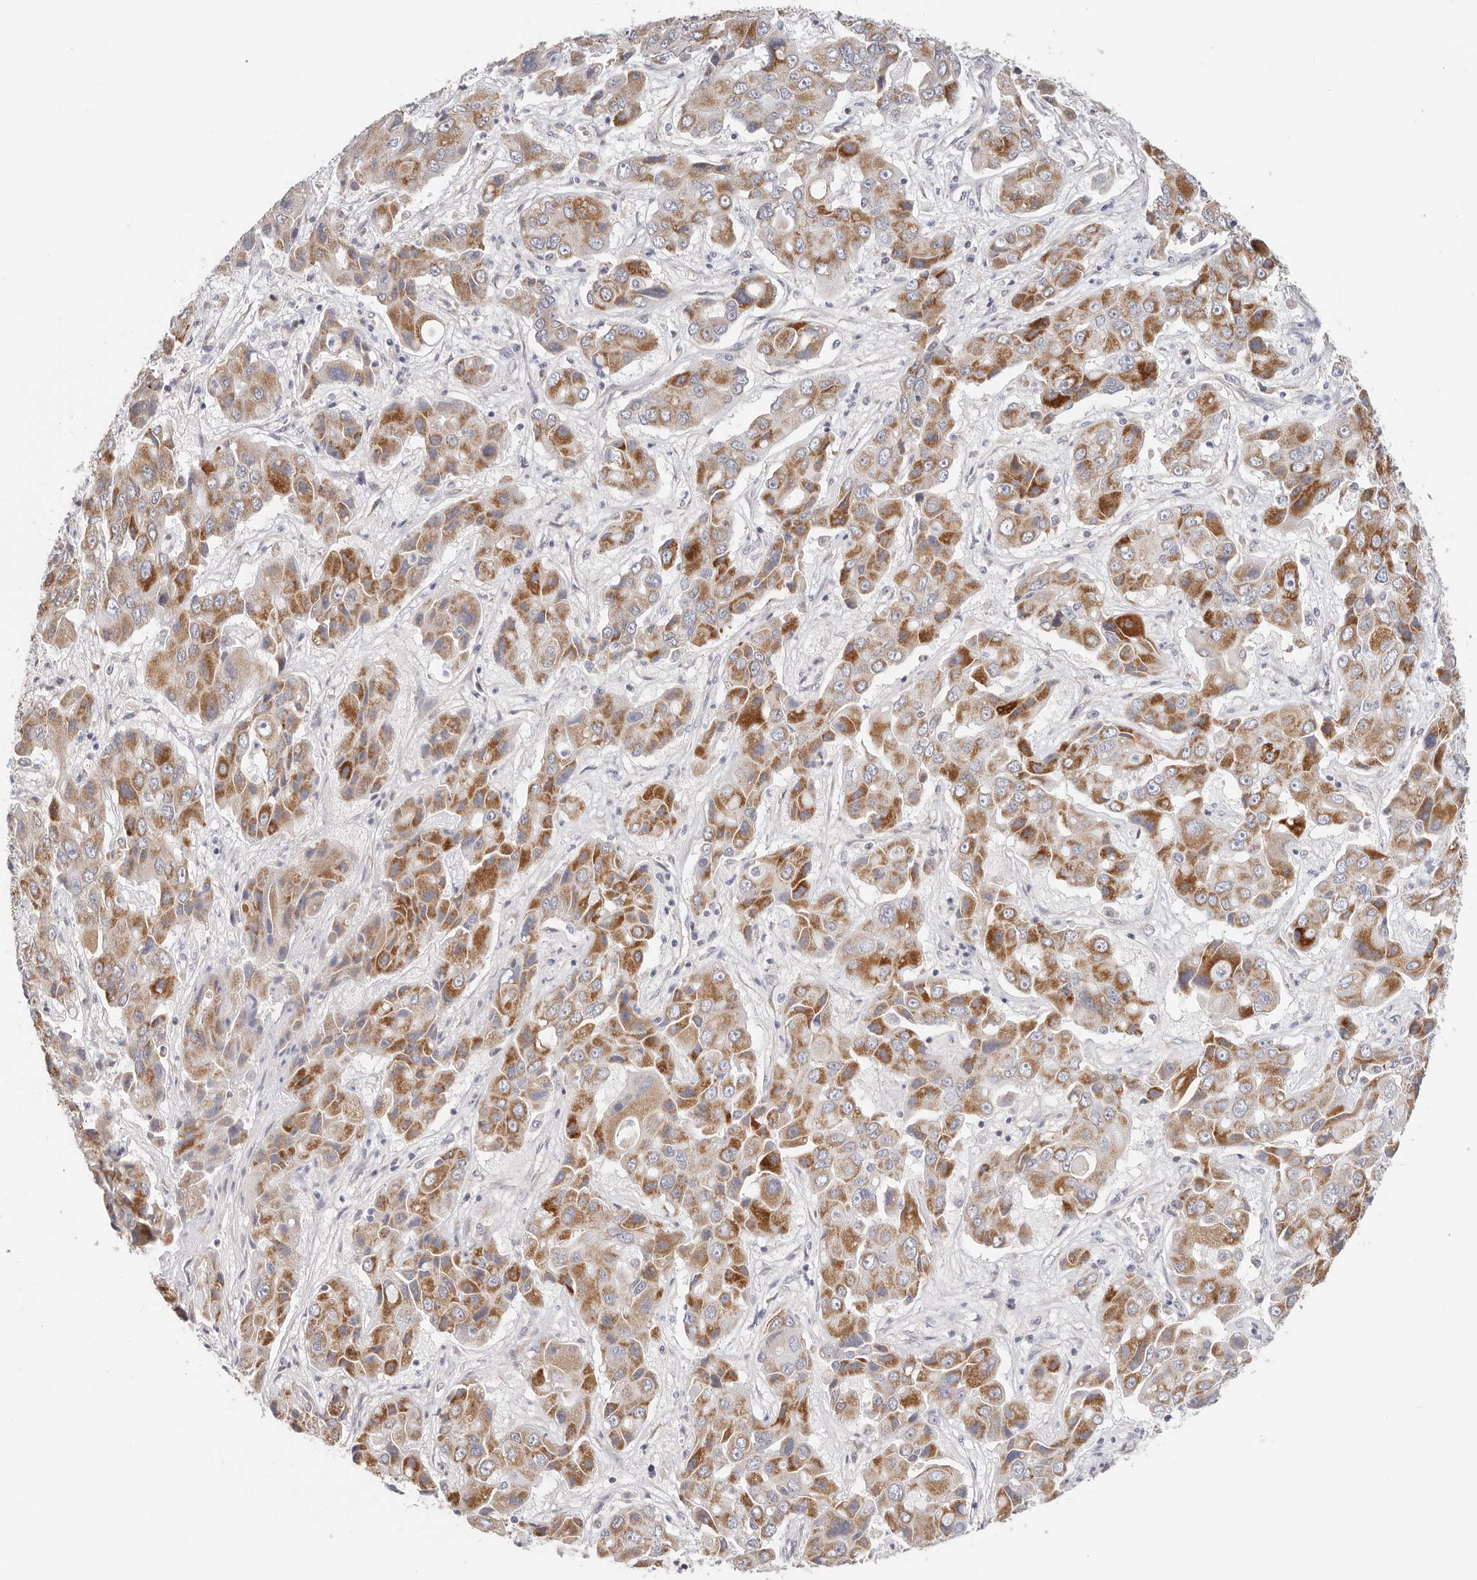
{"staining": {"intensity": "strong", "quantity": ">75%", "location": "cytoplasmic/membranous"}, "tissue": "liver cancer", "cell_type": "Tumor cells", "image_type": "cancer", "snomed": [{"axis": "morphology", "description": "Cholangiocarcinoma"}, {"axis": "topography", "description": "Liver"}], "caption": "High-magnification brightfield microscopy of liver cancer stained with DAB (brown) and counterstained with hematoxylin (blue). tumor cells exhibit strong cytoplasmic/membranous staining is appreciated in approximately>75% of cells. (DAB IHC, brown staining for protein, blue staining for nuclei).", "gene": "AFDN", "patient": {"sex": "male", "age": 67}}